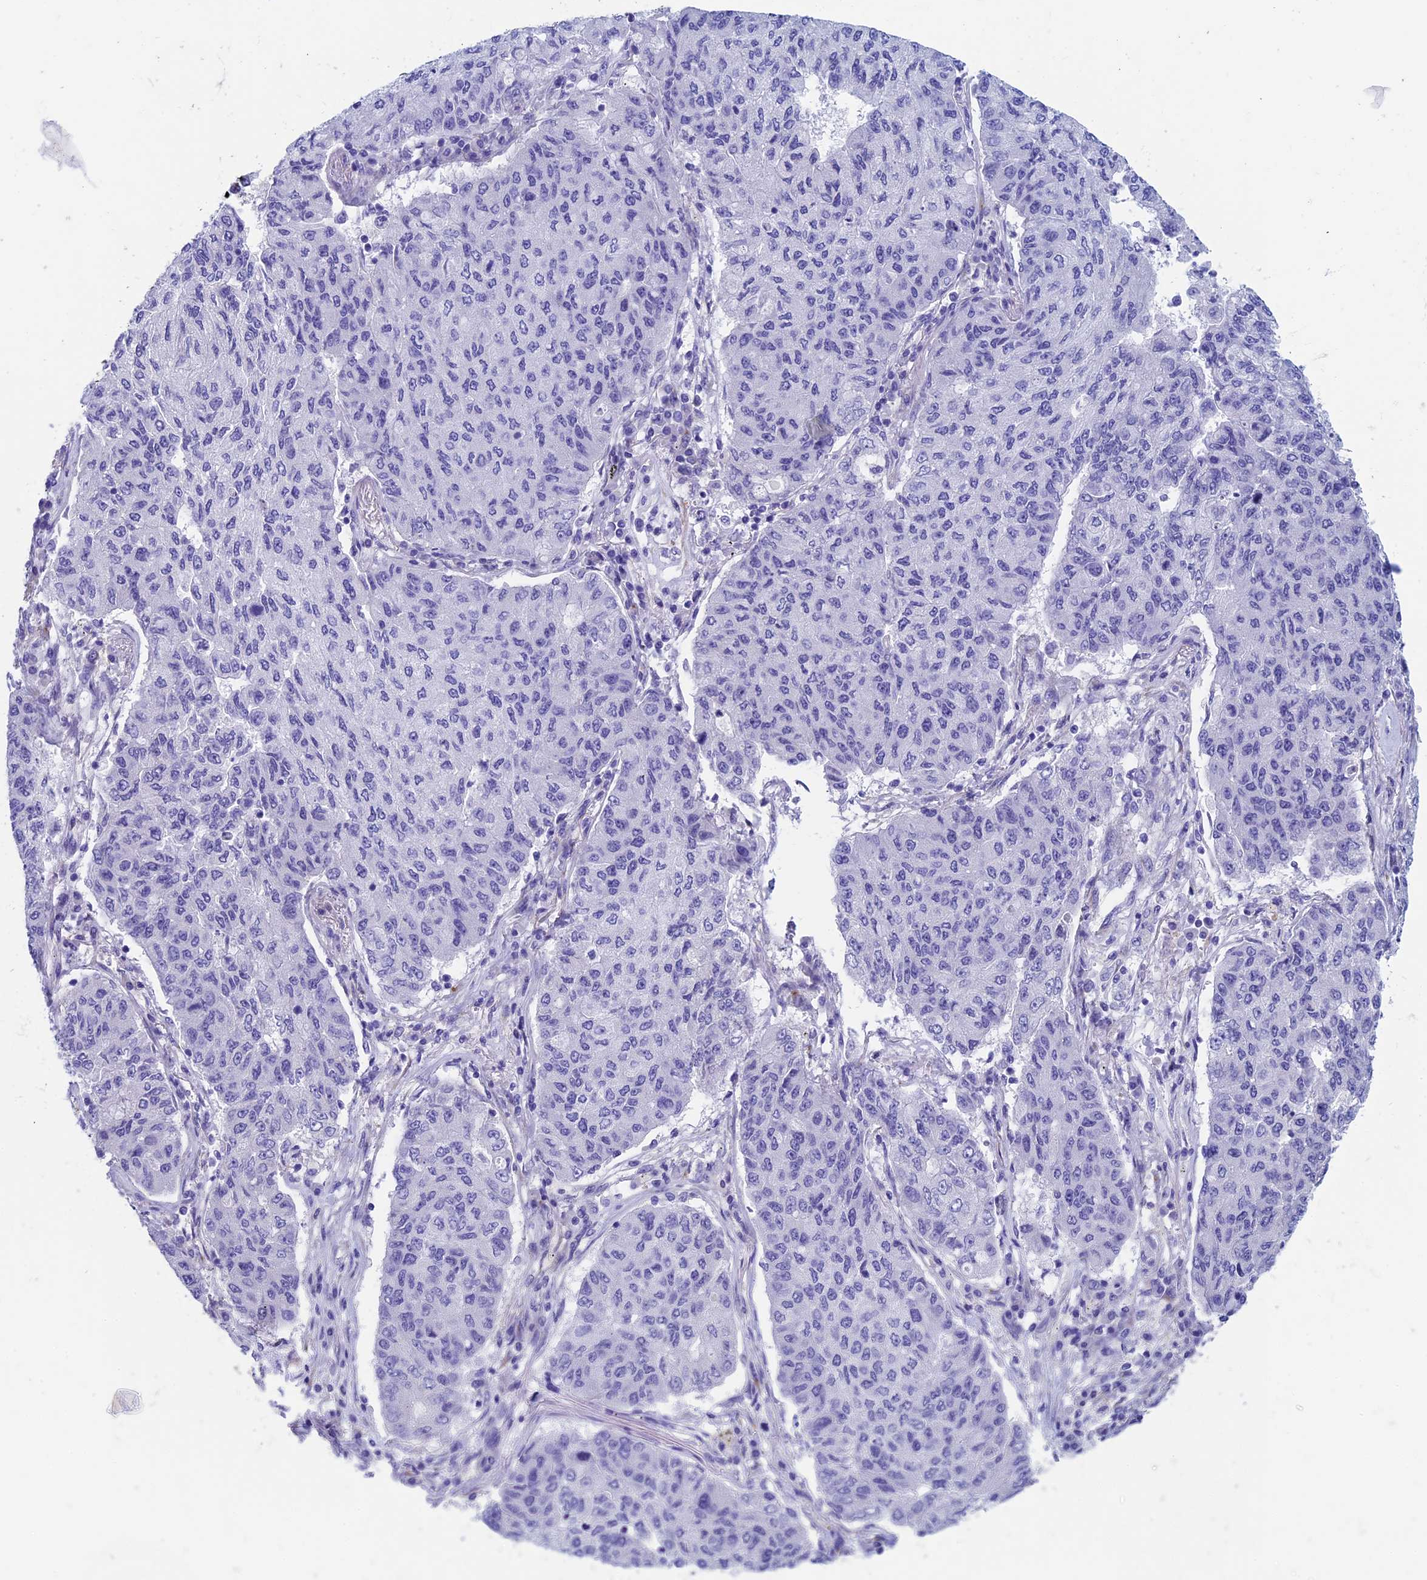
{"staining": {"intensity": "negative", "quantity": "none", "location": "none"}, "tissue": "lung cancer", "cell_type": "Tumor cells", "image_type": "cancer", "snomed": [{"axis": "morphology", "description": "Squamous cell carcinoma, NOS"}, {"axis": "topography", "description": "Lung"}], "caption": "Micrograph shows no protein positivity in tumor cells of lung cancer (squamous cell carcinoma) tissue. (Stains: DAB (3,3'-diaminobenzidine) immunohistochemistry (IHC) with hematoxylin counter stain, Microscopy: brightfield microscopy at high magnification).", "gene": "ADH7", "patient": {"sex": "male", "age": 74}}